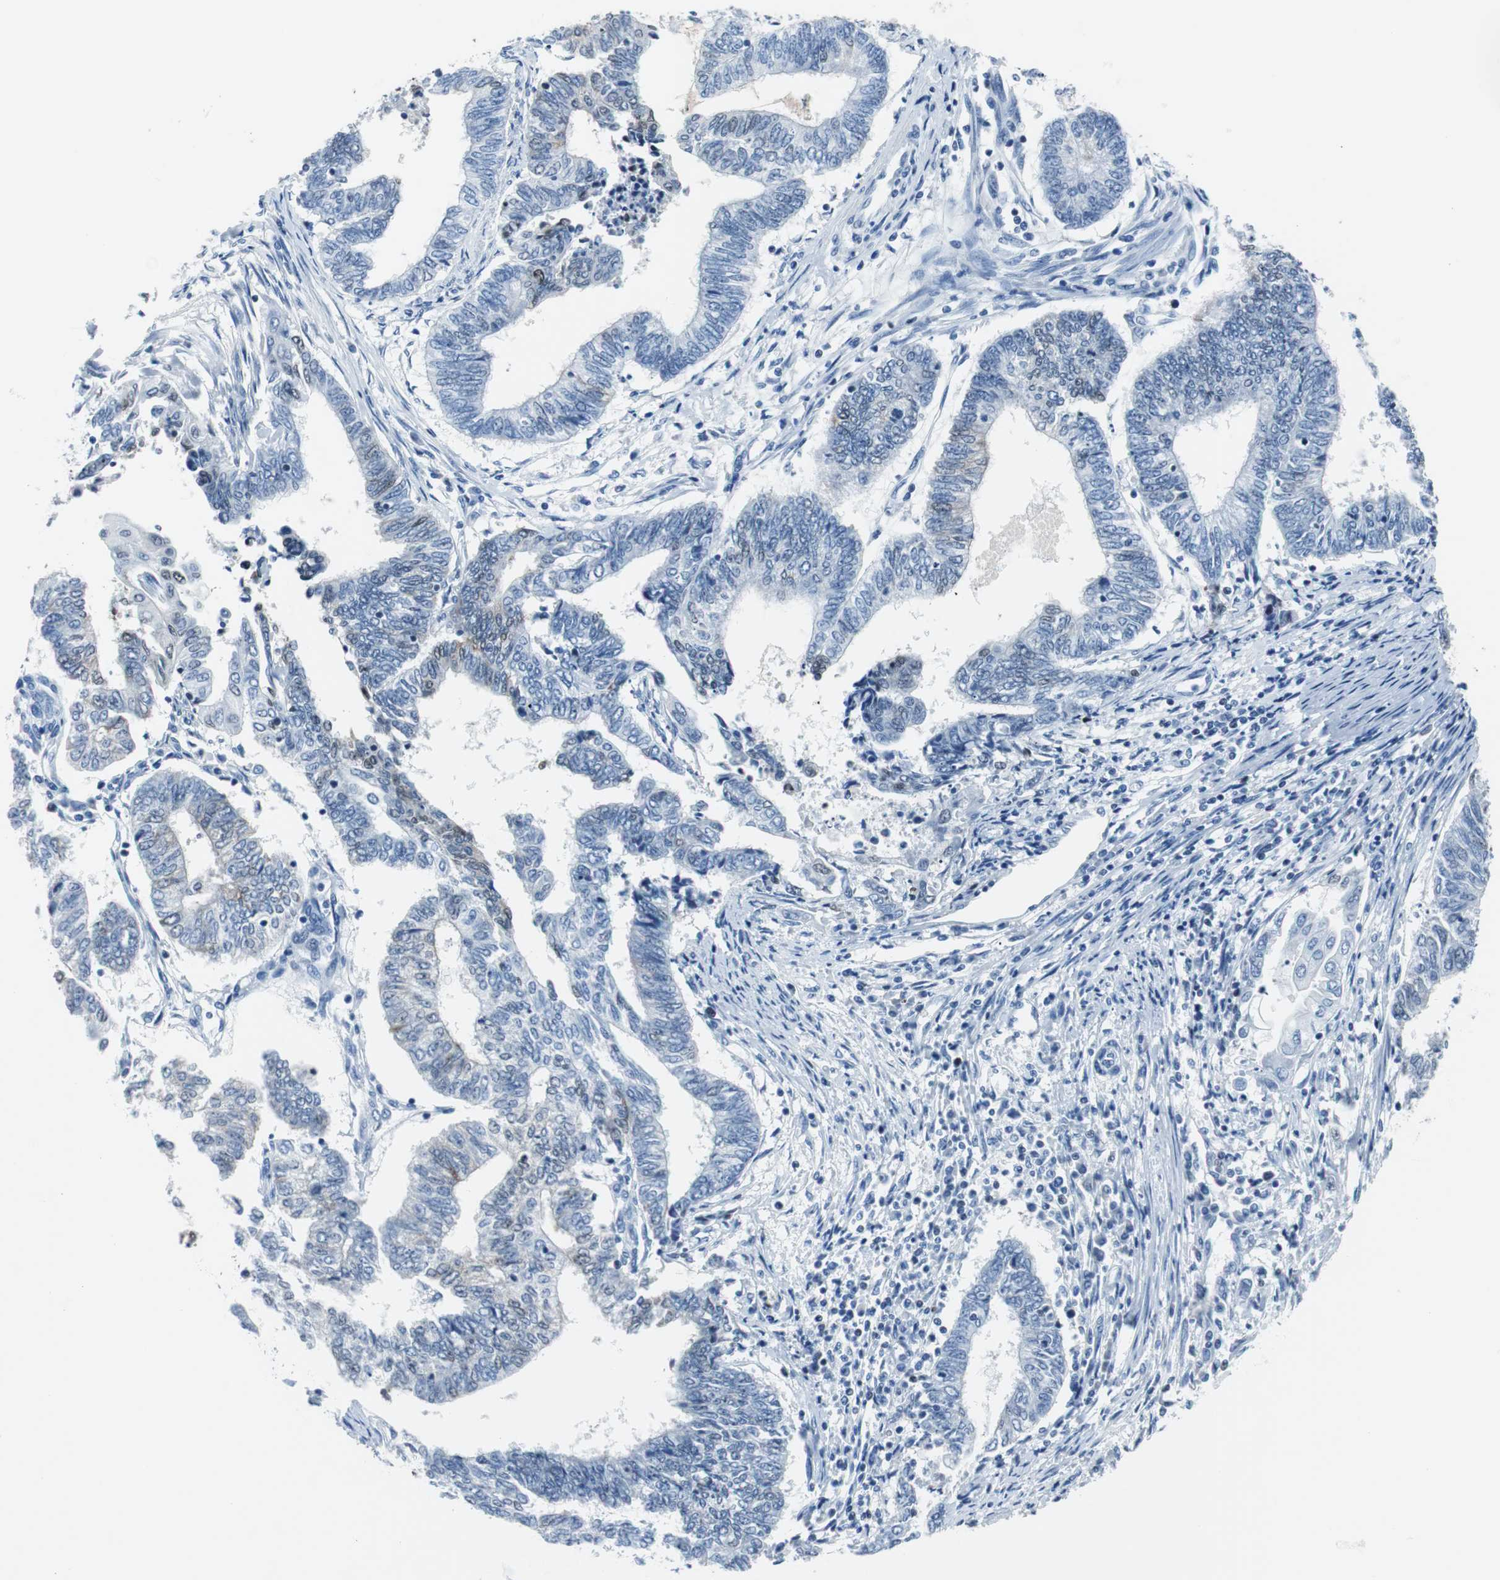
{"staining": {"intensity": "weak", "quantity": "<25%", "location": "nuclear"}, "tissue": "endometrial cancer", "cell_type": "Tumor cells", "image_type": "cancer", "snomed": [{"axis": "morphology", "description": "Adenocarcinoma, NOS"}, {"axis": "topography", "description": "Uterus"}, {"axis": "topography", "description": "Endometrium"}], "caption": "Protein analysis of endometrial cancer (adenocarcinoma) demonstrates no significant staining in tumor cells.", "gene": "JUN", "patient": {"sex": "female", "age": 70}}